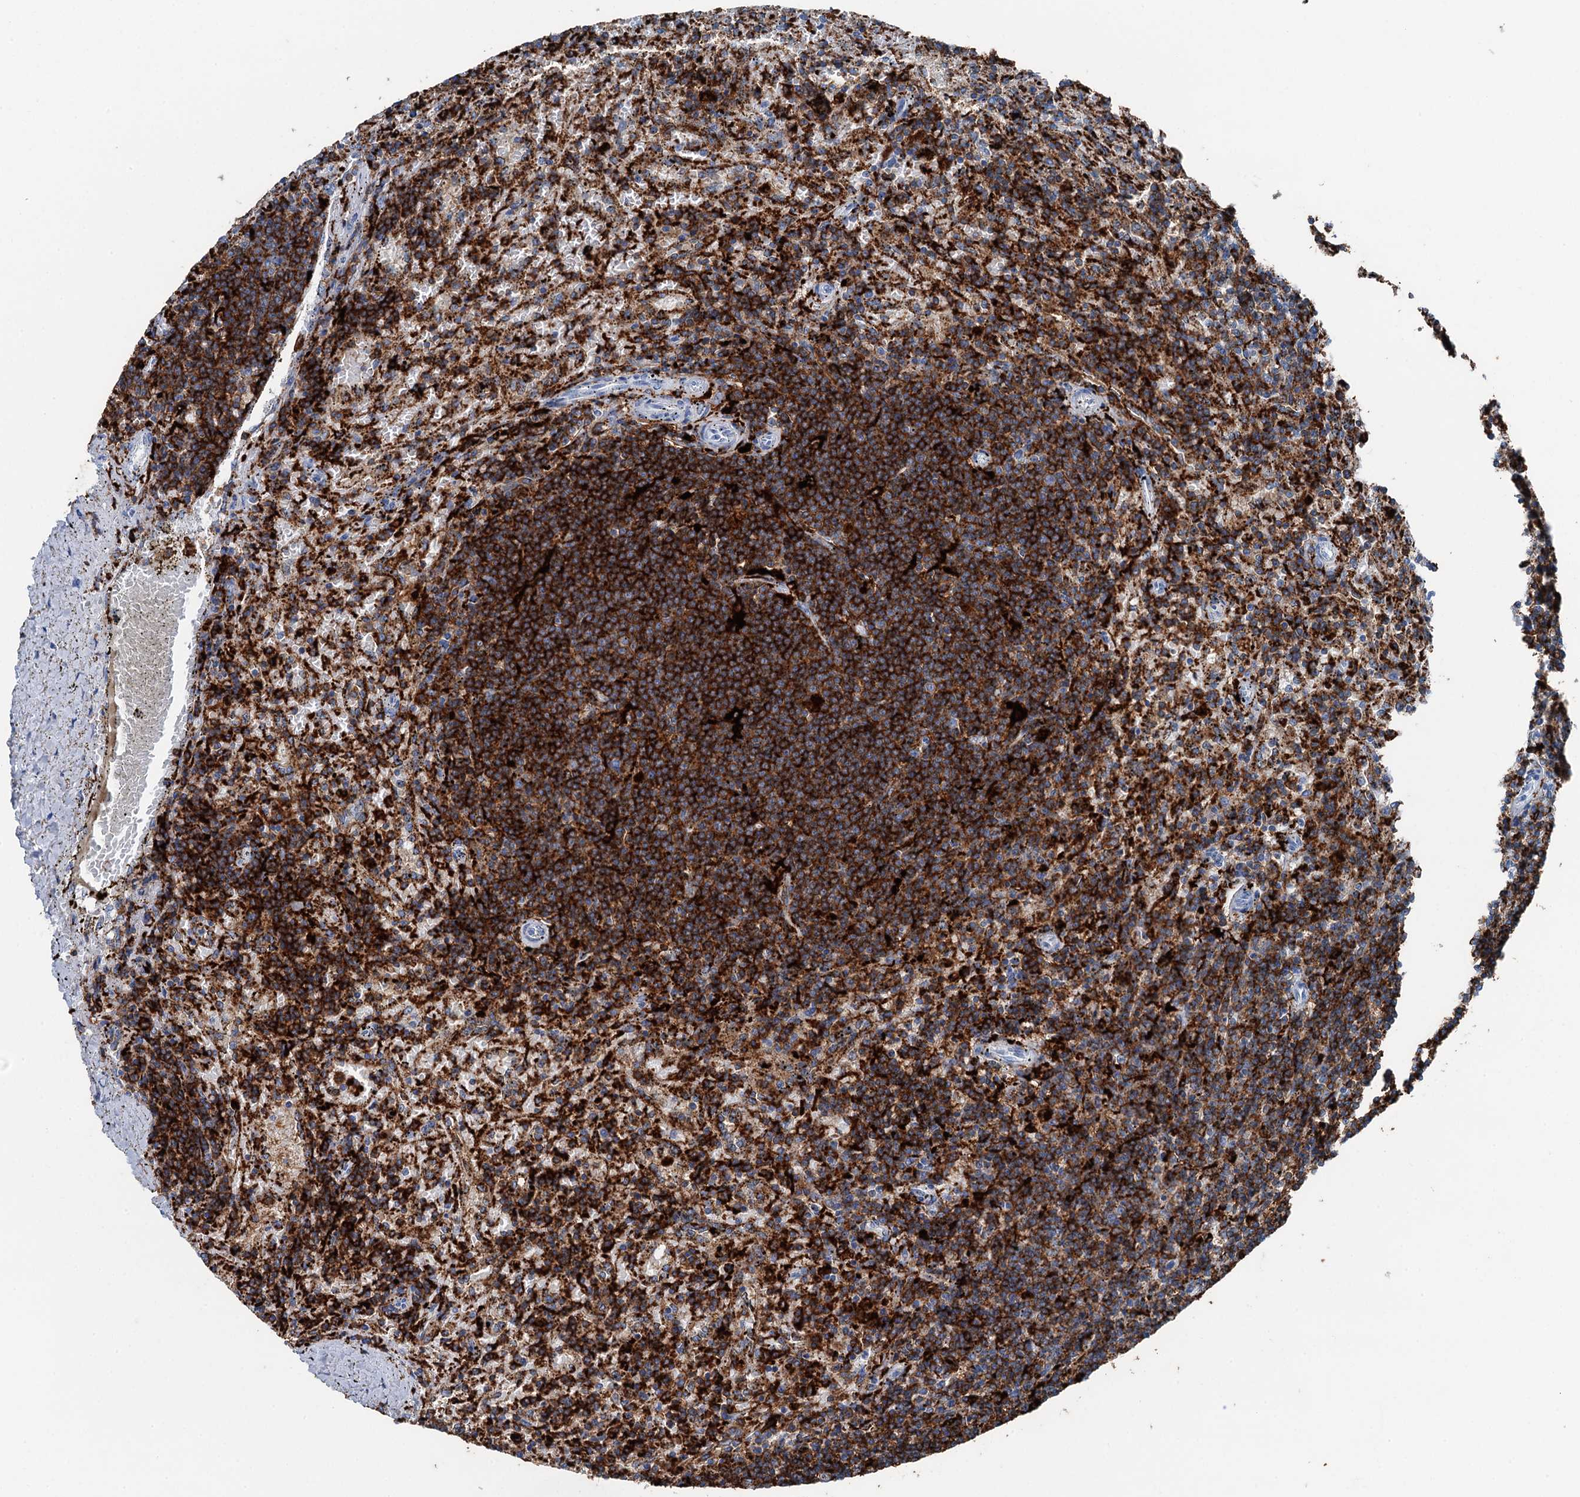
{"staining": {"intensity": "strong", "quantity": ">75%", "location": "cytoplasmic/membranous"}, "tissue": "lymphoma", "cell_type": "Tumor cells", "image_type": "cancer", "snomed": [{"axis": "morphology", "description": "Malignant lymphoma, non-Hodgkin's type, Low grade"}, {"axis": "topography", "description": "Spleen"}], "caption": "Tumor cells display high levels of strong cytoplasmic/membranous positivity in approximately >75% of cells in malignant lymphoma, non-Hodgkin's type (low-grade).", "gene": "PLAC8", "patient": {"sex": "male", "age": 76}}